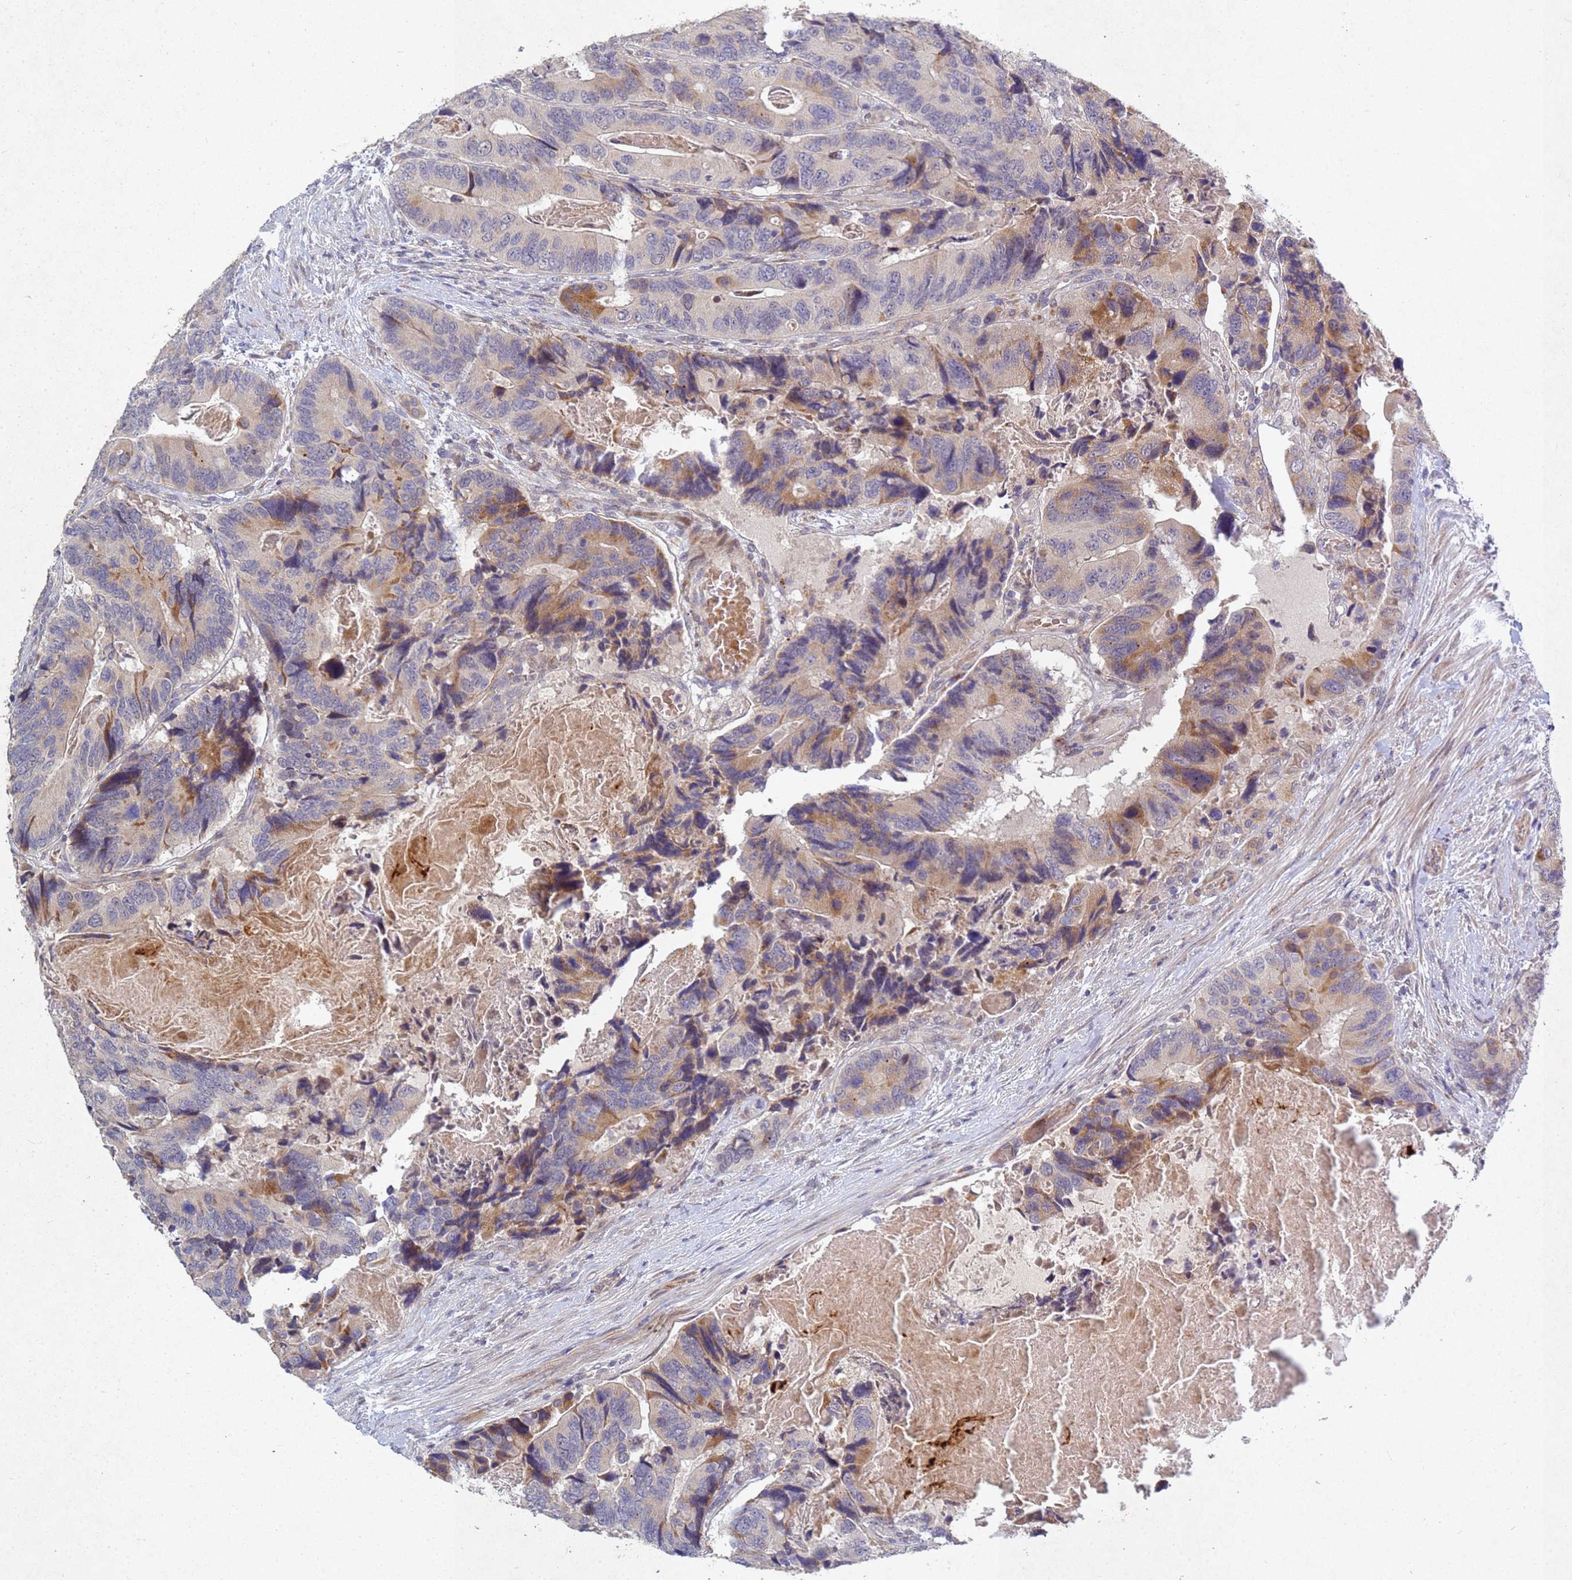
{"staining": {"intensity": "moderate", "quantity": "<25%", "location": "cytoplasmic/membranous"}, "tissue": "colorectal cancer", "cell_type": "Tumor cells", "image_type": "cancer", "snomed": [{"axis": "morphology", "description": "Adenocarcinoma, NOS"}, {"axis": "topography", "description": "Colon"}], "caption": "Protein staining displays moderate cytoplasmic/membranous positivity in approximately <25% of tumor cells in adenocarcinoma (colorectal).", "gene": "TNPO2", "patient": {"sex": "male", "age": 84}}